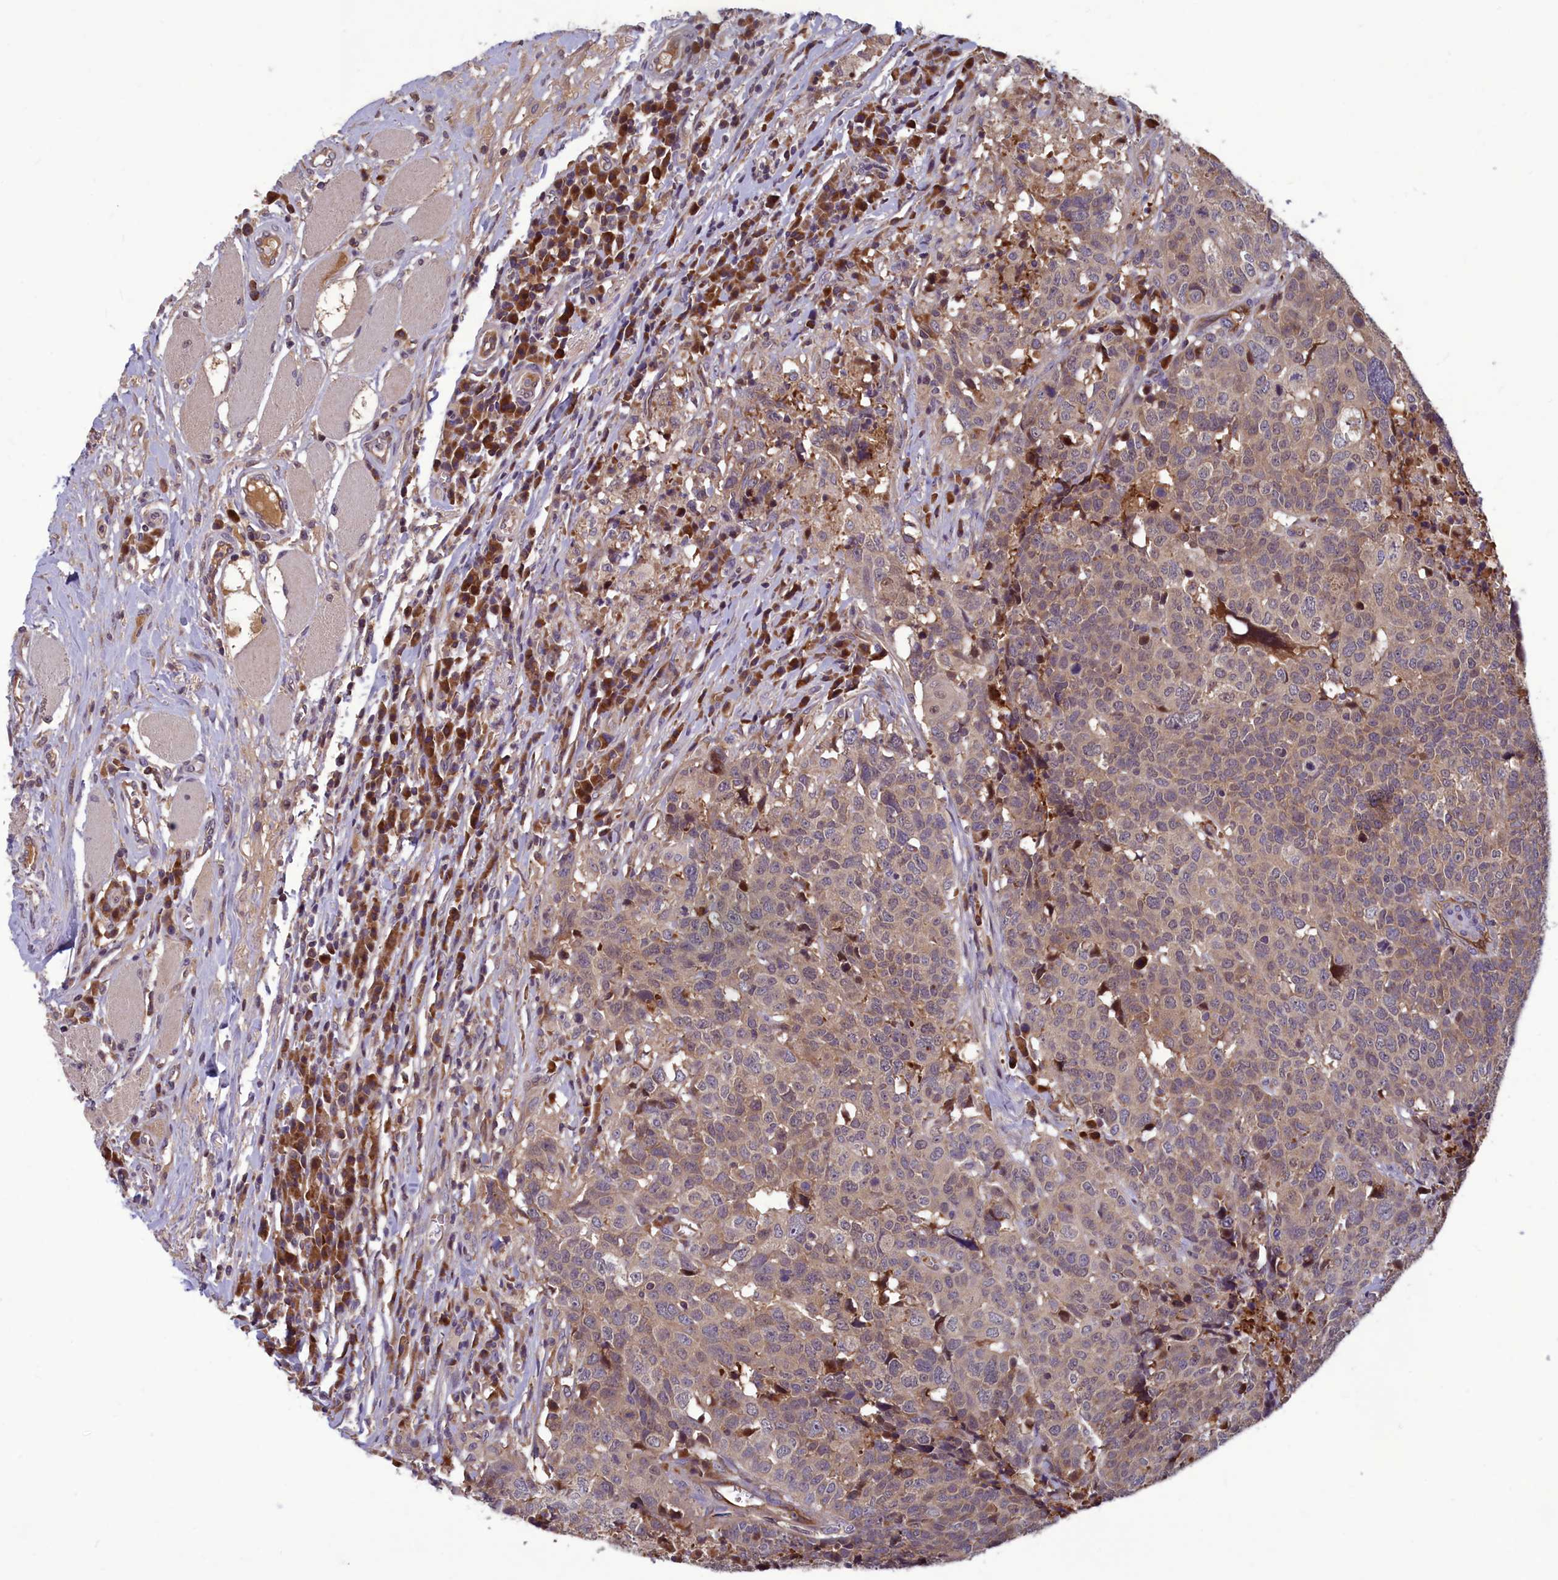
{"staining": {"intensity": "weak", "quantity": "25%-75%", "location": "cytoplasmic/membranous"}, "tissue": "head and neck cancer", "cell_type": "Tumor cells", "image_type": "cancer", "snomed": [{"axis": "morphology", "description": "Squamous cell carcinoma, NOS"}, {"axis": "topography", "description": "Head-Neck"}], "caption": "Human head and neck cancer (squamous cell carcinoma) stained with a protein marker demonstrates weak staining in tumor cells.", "gene": "CCDC15", "patient": {"sex": "male", "age": 66}}